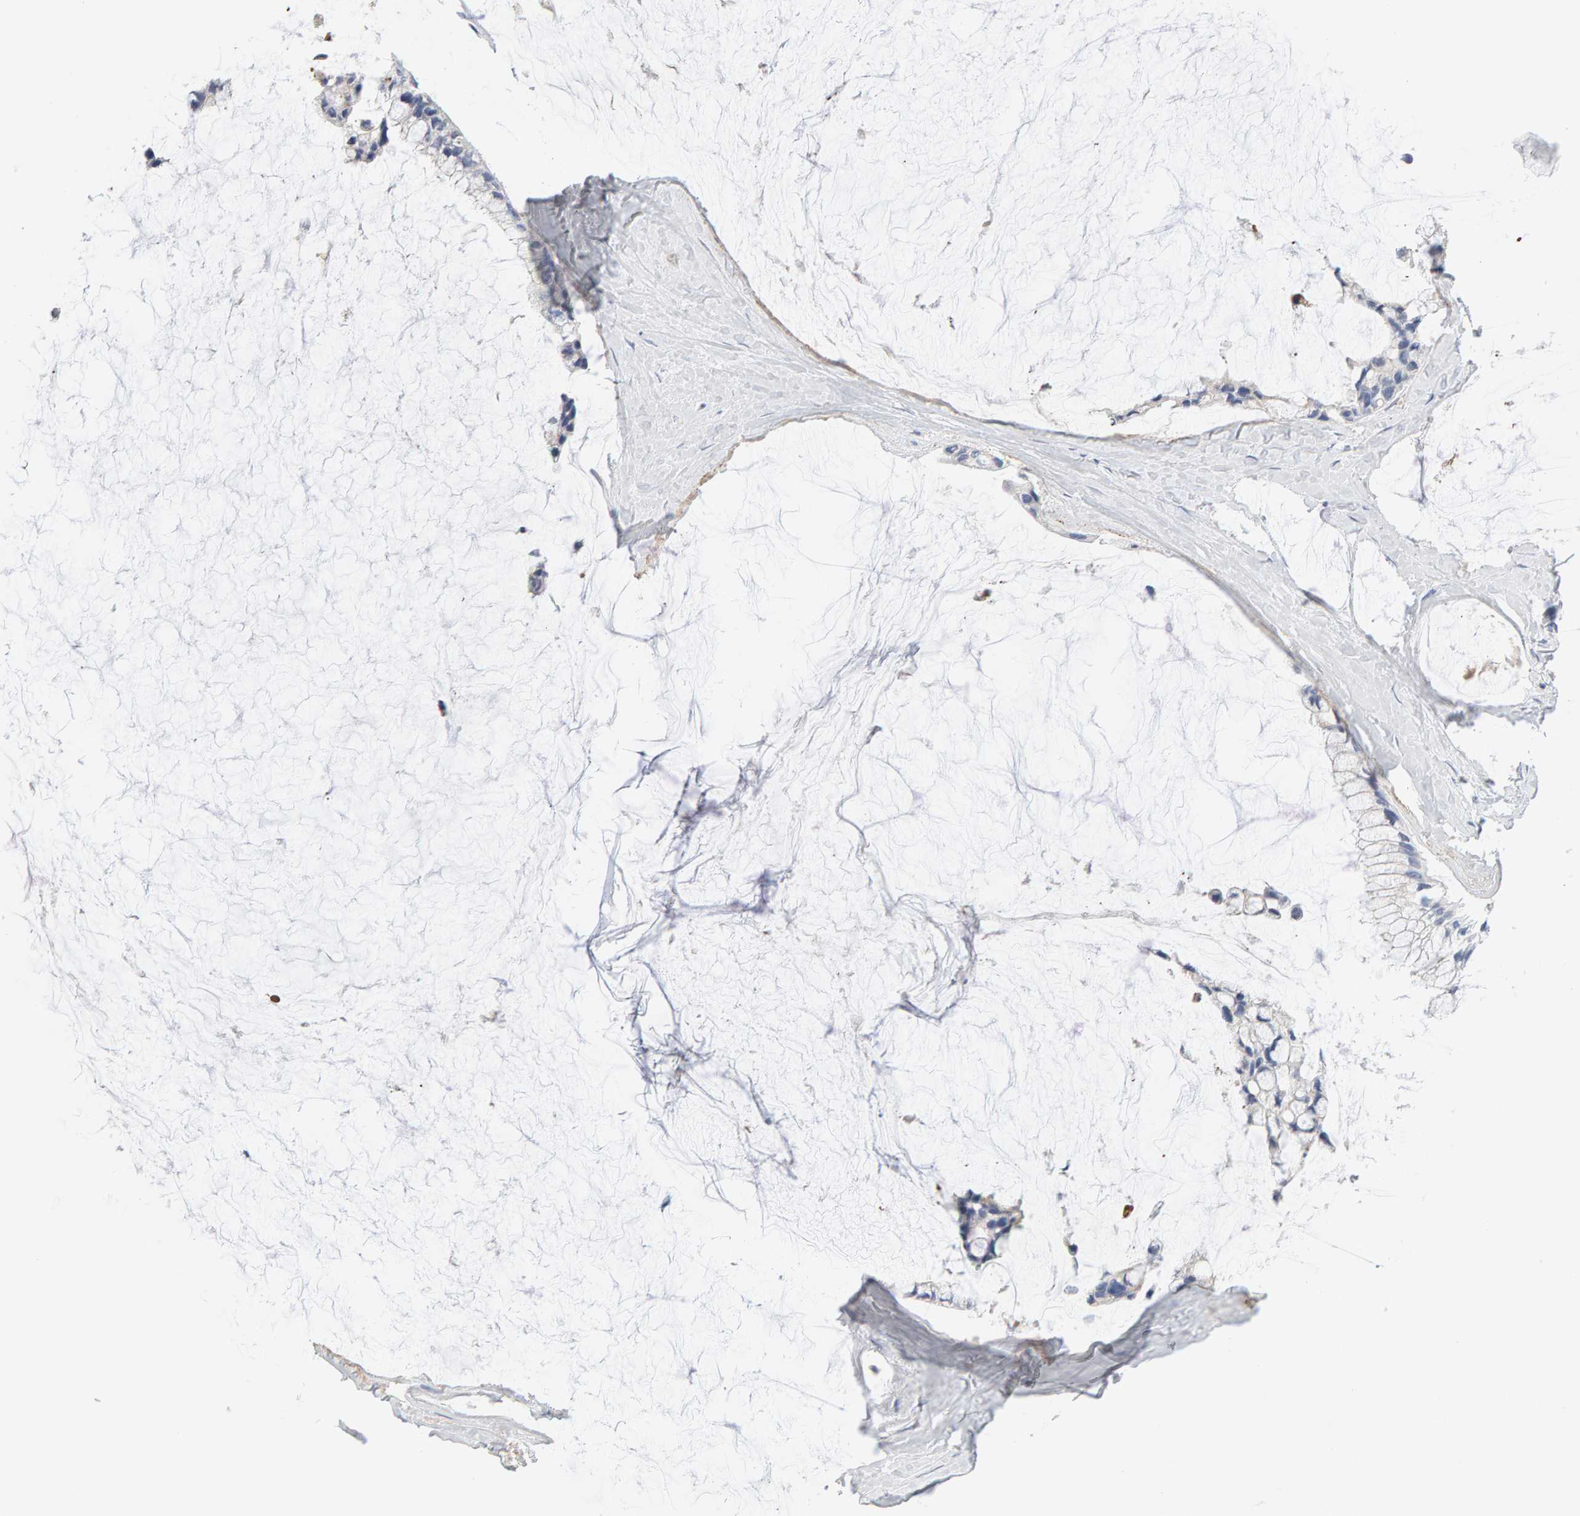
{"staining": {"intensity": "negative", "quantity": "none", "location": "none"}, "tissue": "ovarian cancer", "cell_type": "Tumor cells", "image_type": "cancer", "snomed": [{"axis": "morphology", "description": "Cystadenocarcinoma, mucinous, NOS"}, {"axis": "topography", "description": "Ovary"}], "caption": "Micrograph shows no protein expression in tumor cells of ovarian mucinous cystadenocarcinoma tissue.", "gene": "METRNL", "patient": {"sex": "female", "age": 39}}